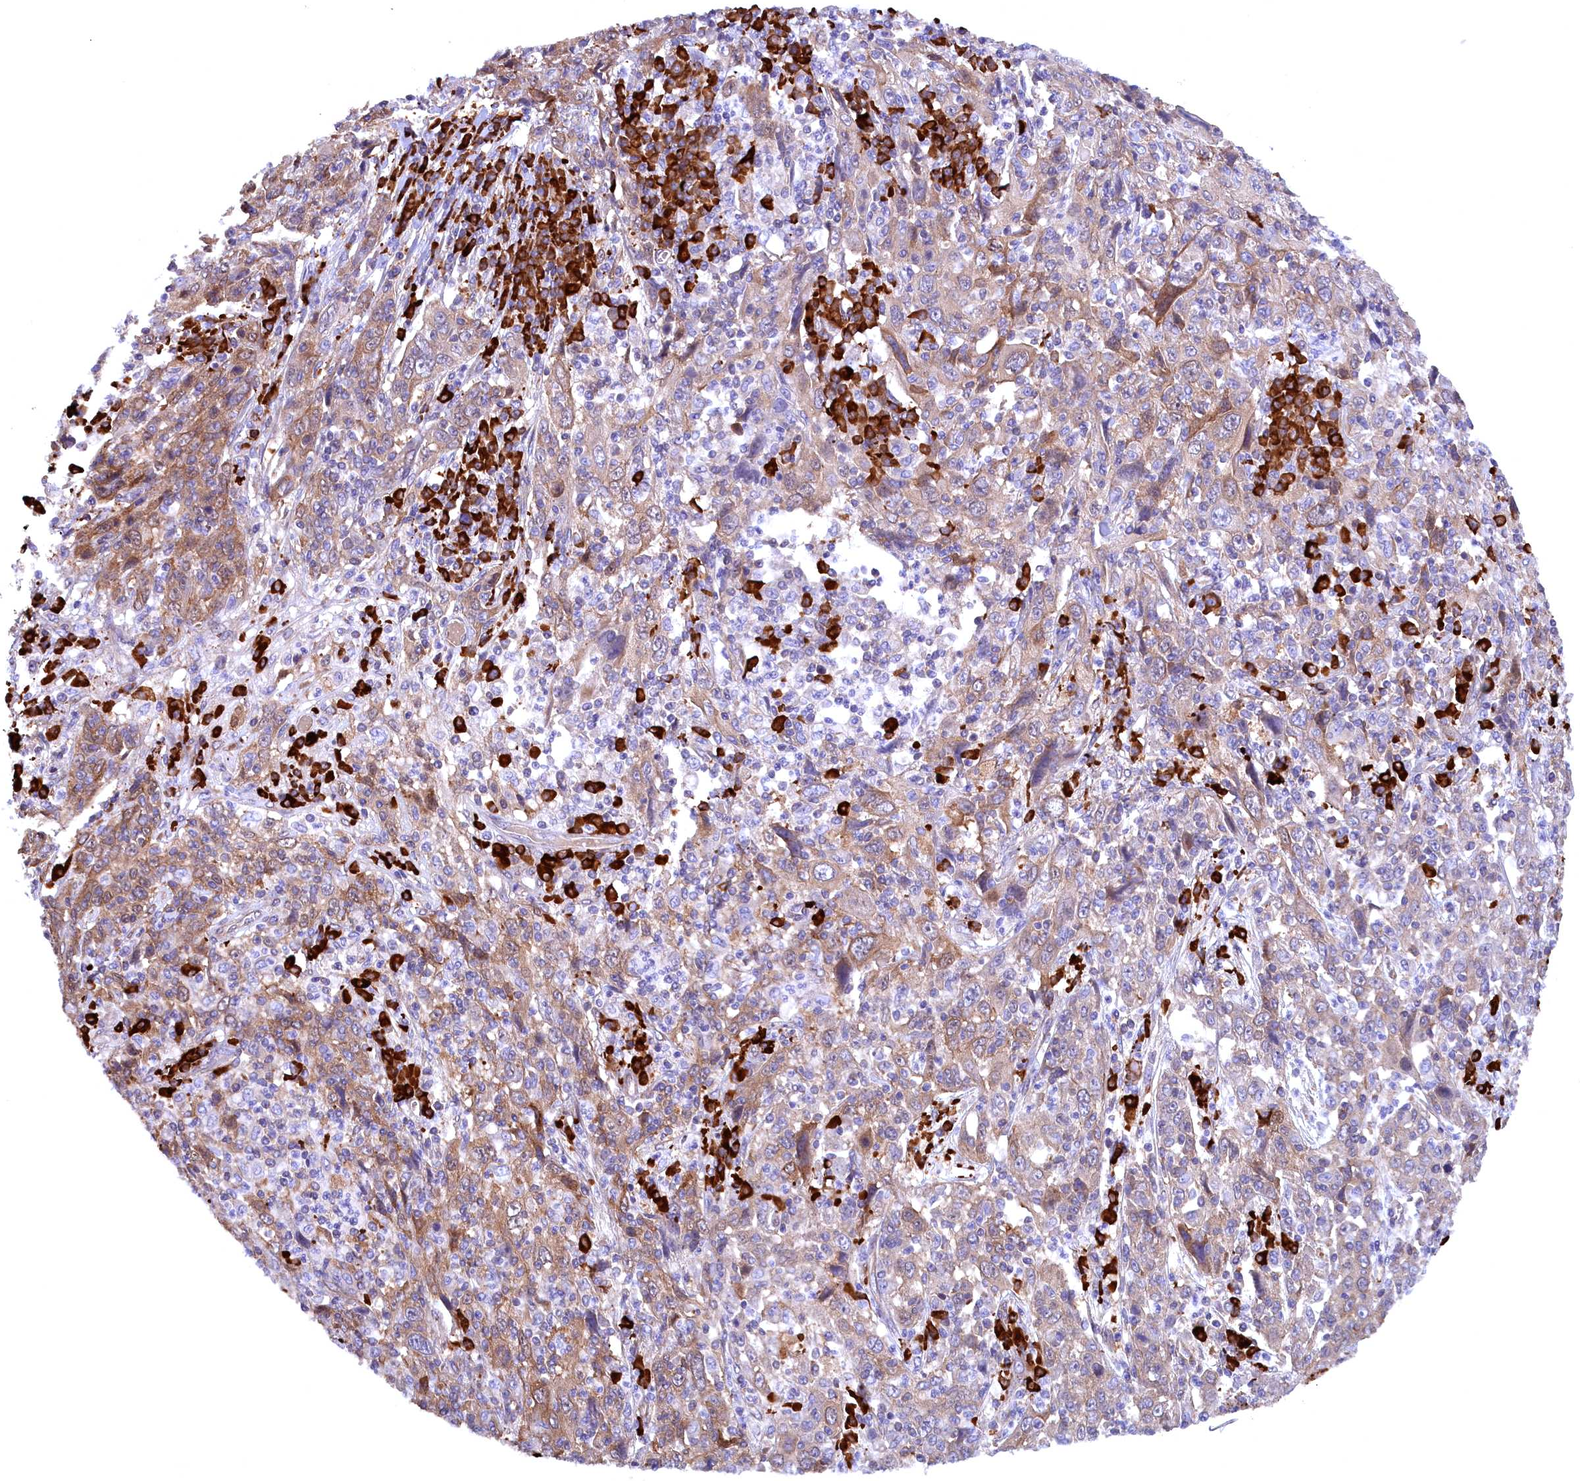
{"staining": {"intensity": "moderate", "quantity": ">75%", "location": "cytoplasmic/membranous"}, "tissue": "cervical cancer", "cell_type": "Tumor cells", "image_type": "cancer", "snomed": [{"axis": "morphology", "description": "Squamous cell carcinoma, NOS"}, {"axis": "topography", "description": "Cervix"}], "caption": "Tumor cells show medium levels of moderate cytoplasmic/membranous staining in about >75% of cells in cervical squamous cell carcinoma.", "gene": "JPT2", "patient": {"sex": "female", "age": 46}}